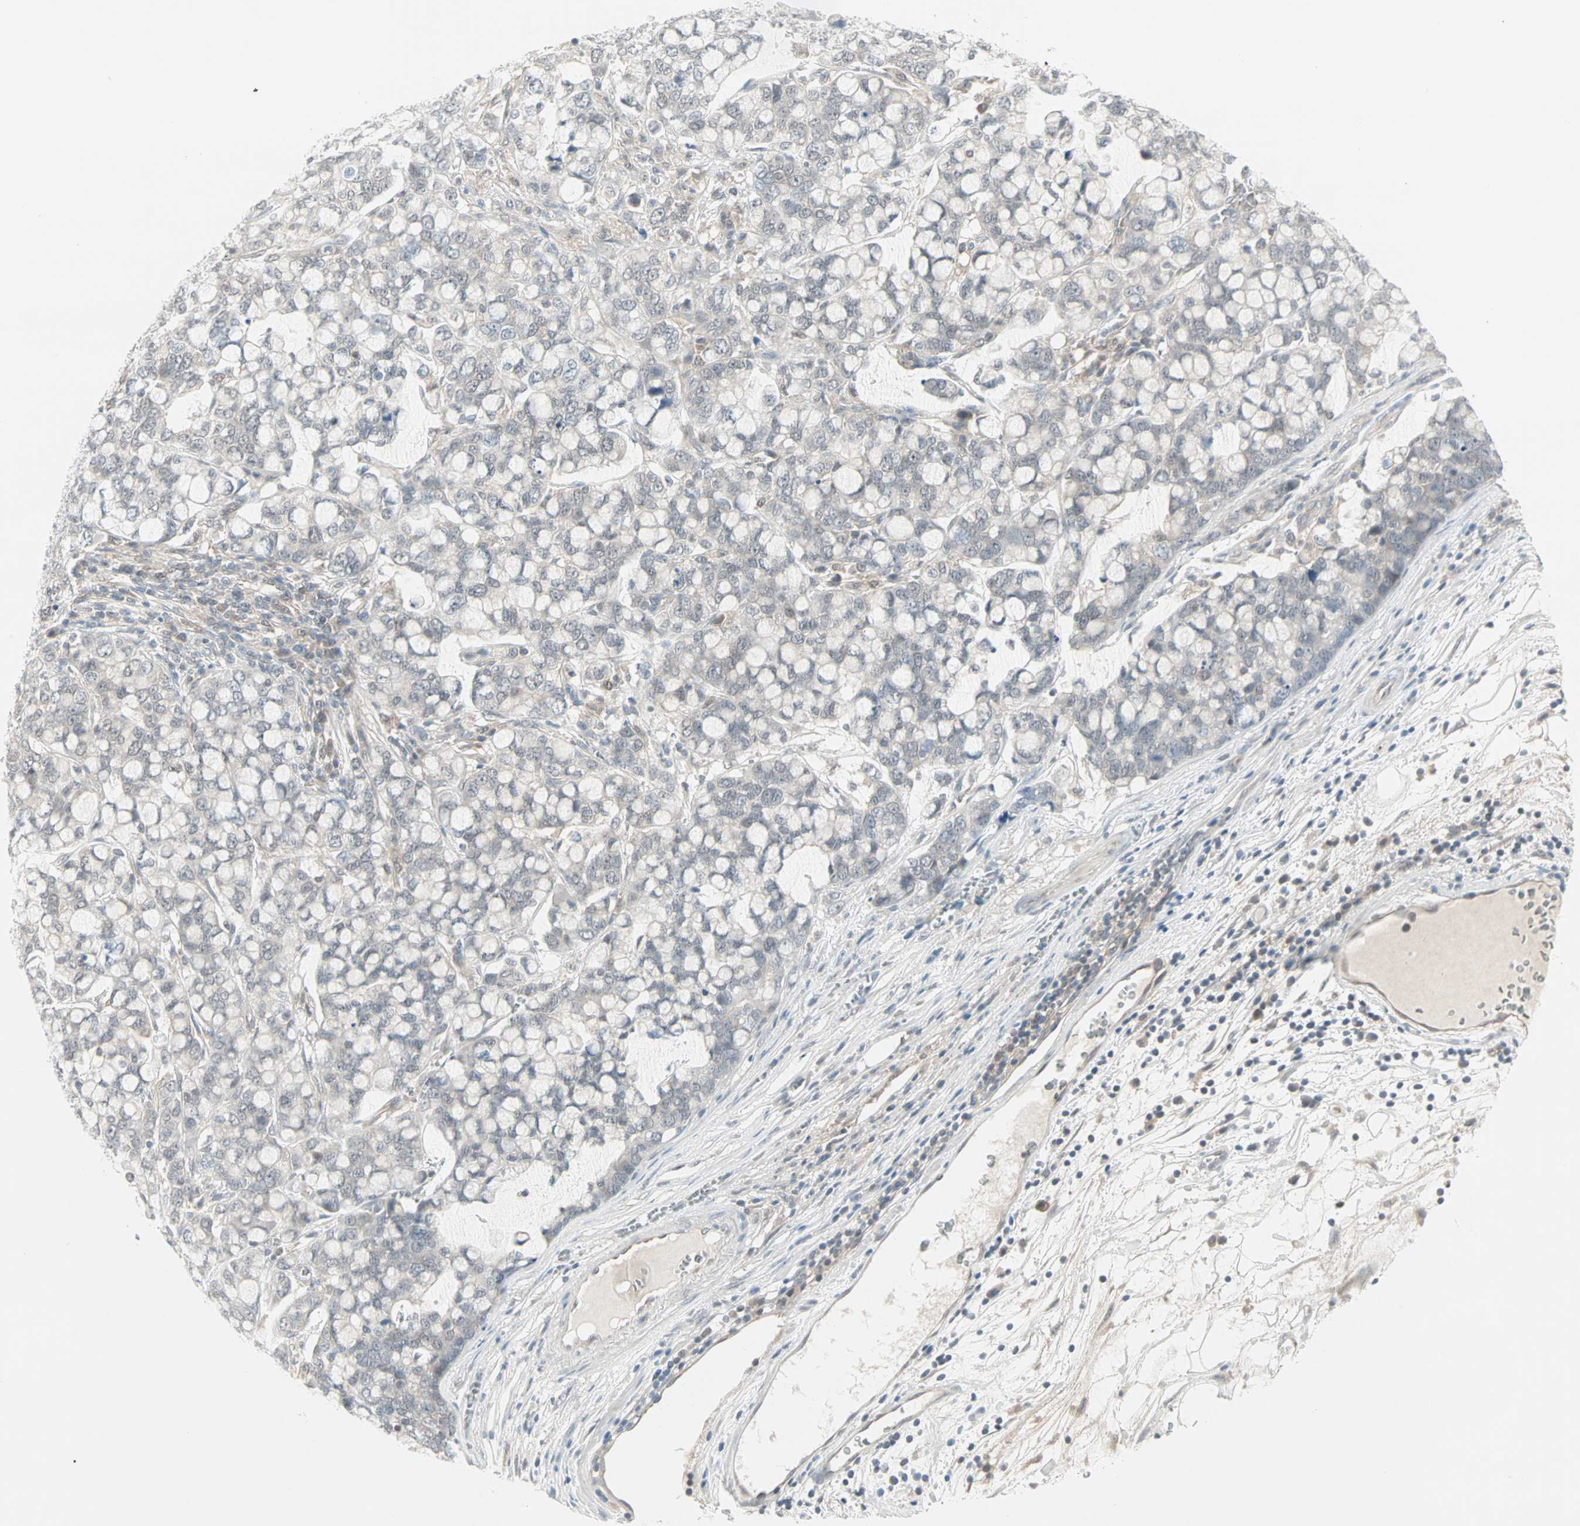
{"staining": {"intensity": "negative", "quantity": "none", "location": "none"}, "tissue": "stomach cancer", "cell_type": "Tumor cells", "image_type": "cancer", "snomed": [{"axis": "morphology", "description": "Adenocarcinoma, NOS"}, {"axis": "topography", "description": "Stomach, lower"}], "caption": "A high-resolution photomicrograph shows immunohistochemistry (IHC) staining of stomach cancer (adenocarcinoma), which demonstrates no significant expression in tumor cells.", "gene": "PTPA", "patient": {"sex": "male", "age": 84}}